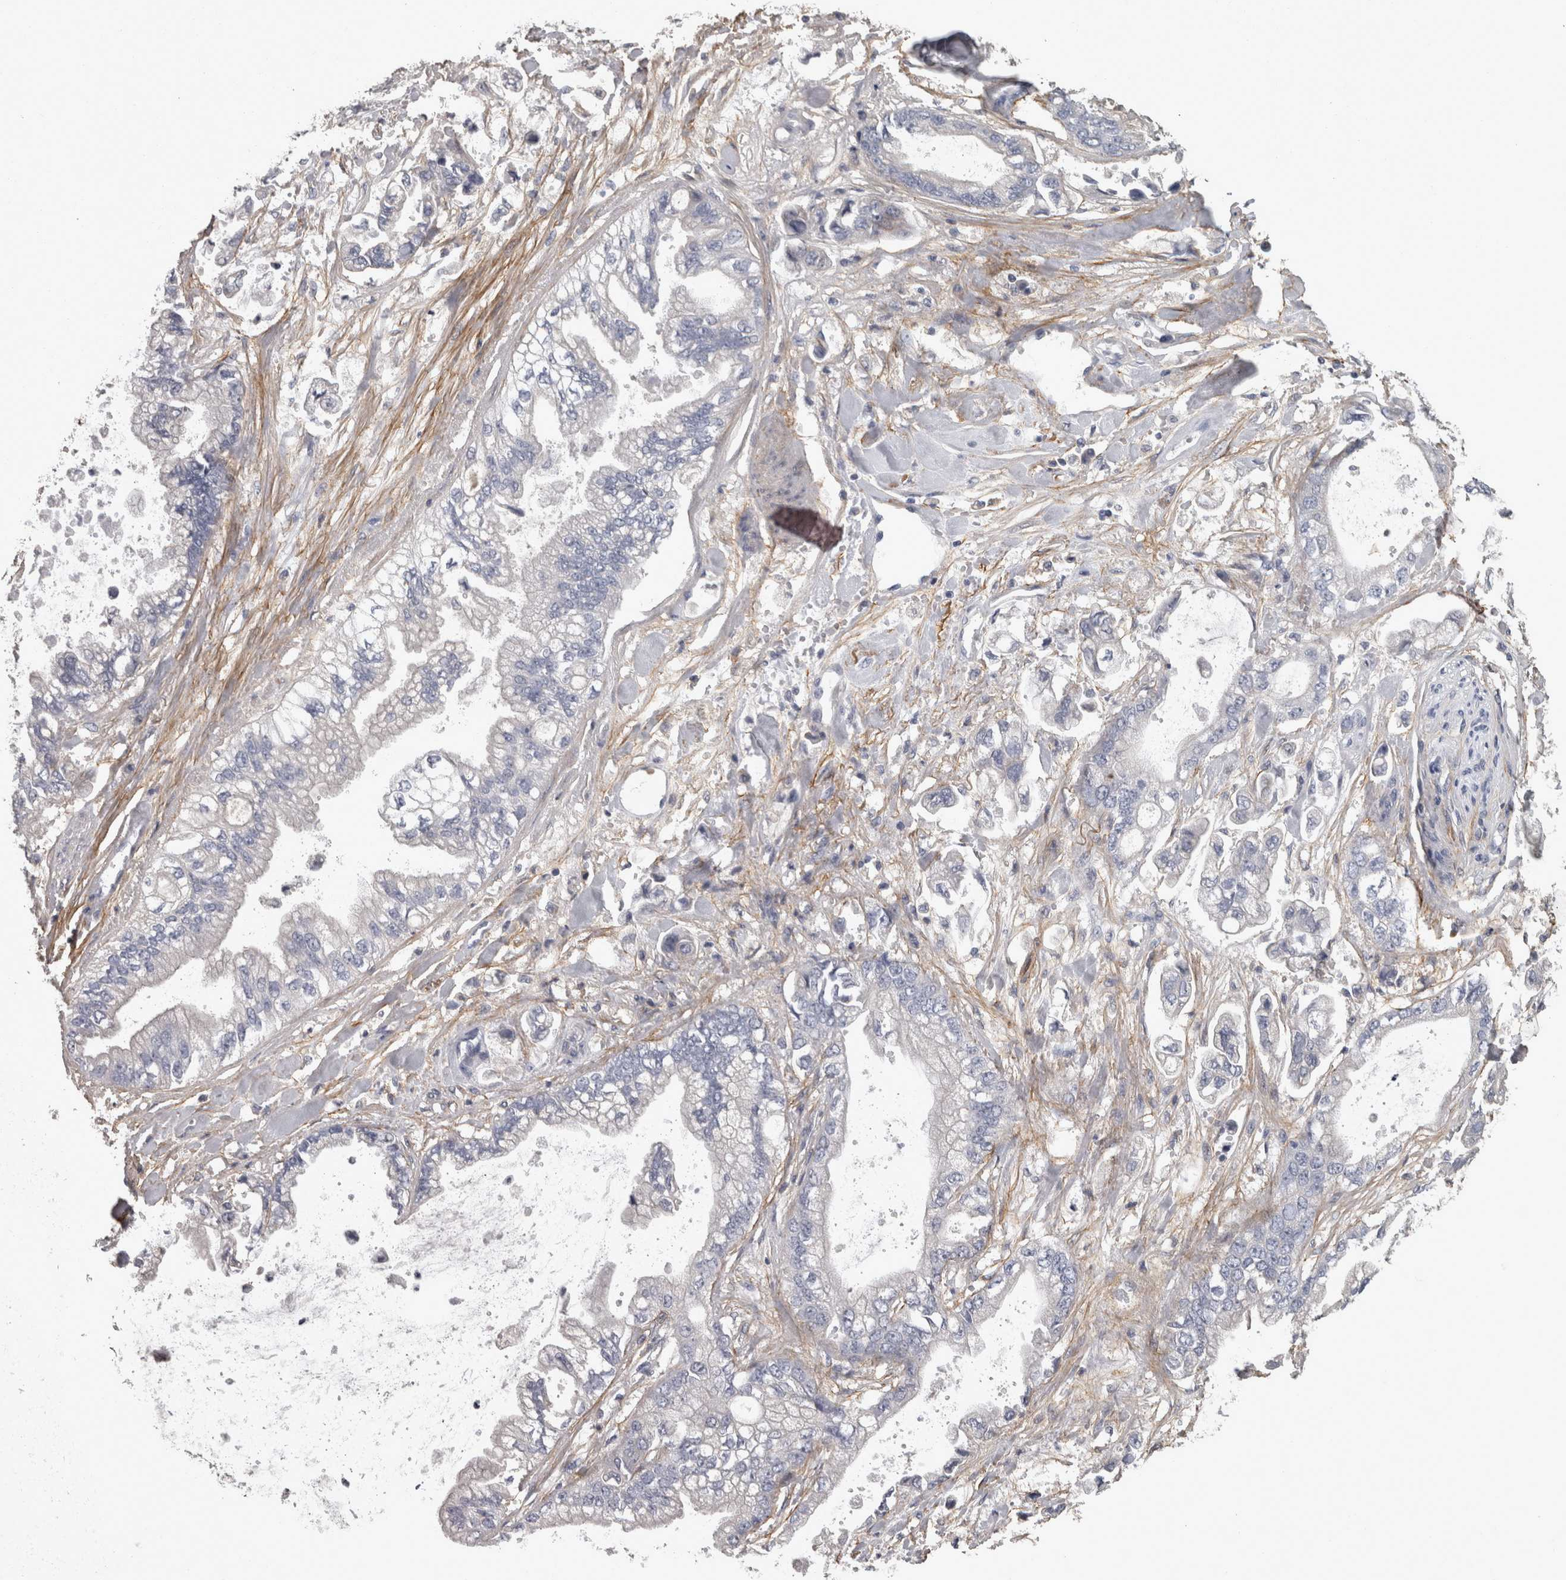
{"staining": {"intensity": "negative", "quantity": "none", "location": "none"}, "tissue": "stomach cancer", "cell_type": "Tumor cells", "image_type": "cancer", "snomed": [{"axis": "morphology", "description": "Normal tissue, NOS"}, {"axis": "morphology", "description": "Adenocarcinoma, NOS"}, {"axis": "topography", "description": "Stomach"}], "caption": "Immunohistochemistry of stomach cancer shows no positivity in tumor cells. (Stains: DAB (3,3'-diaminobenzidine) immunohistochemistry with hematoxylin counter stain, Microscopy: brightfield microscopy at high magnification).", "gene": "EFEMP2", "patient": {"sex": "male", "age": 62}}